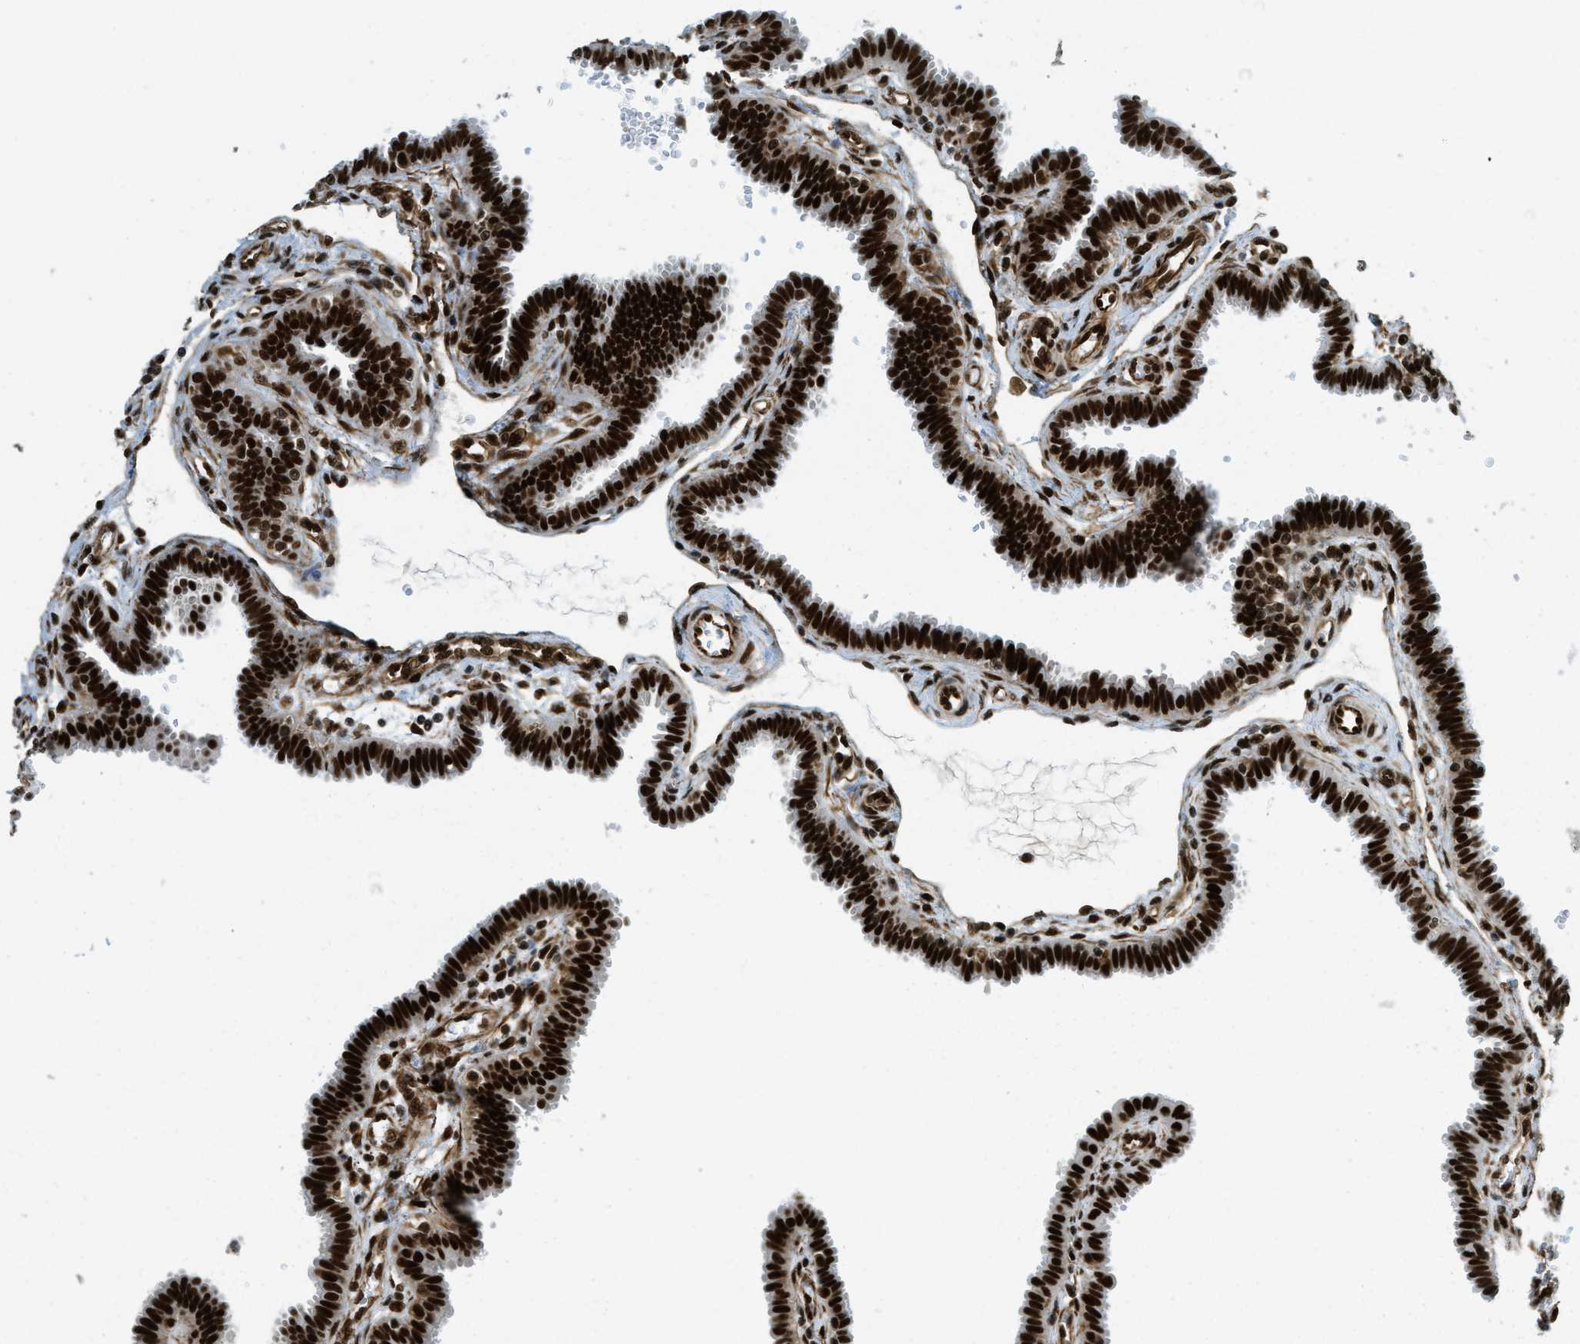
{"staining": {"intensity": "strong", "quantity": ">75%", "location": "nuclear"}, "tissue": "fallopian tube", "cell_type": "Glandular cells", "image_type": "normal", "snomed": [{"axis": "morphology", "description": "Normal tissue, NOS"}, {"axis": "topography", "description": "Fallopian tube"}], "caption": "Fallopian tube stained with DAB (3,3'-diaminobenzidine) immunohistochemistry (IHC) shows high levels of strong nuclear positivity in about >75% of glandular cells. (DAB (3,3'-diaminobenzidine) = brown stain, brightfield microscopy at high magnification).", "gene": "ZFR", "patient": {"sex": "female", "age": 32}}